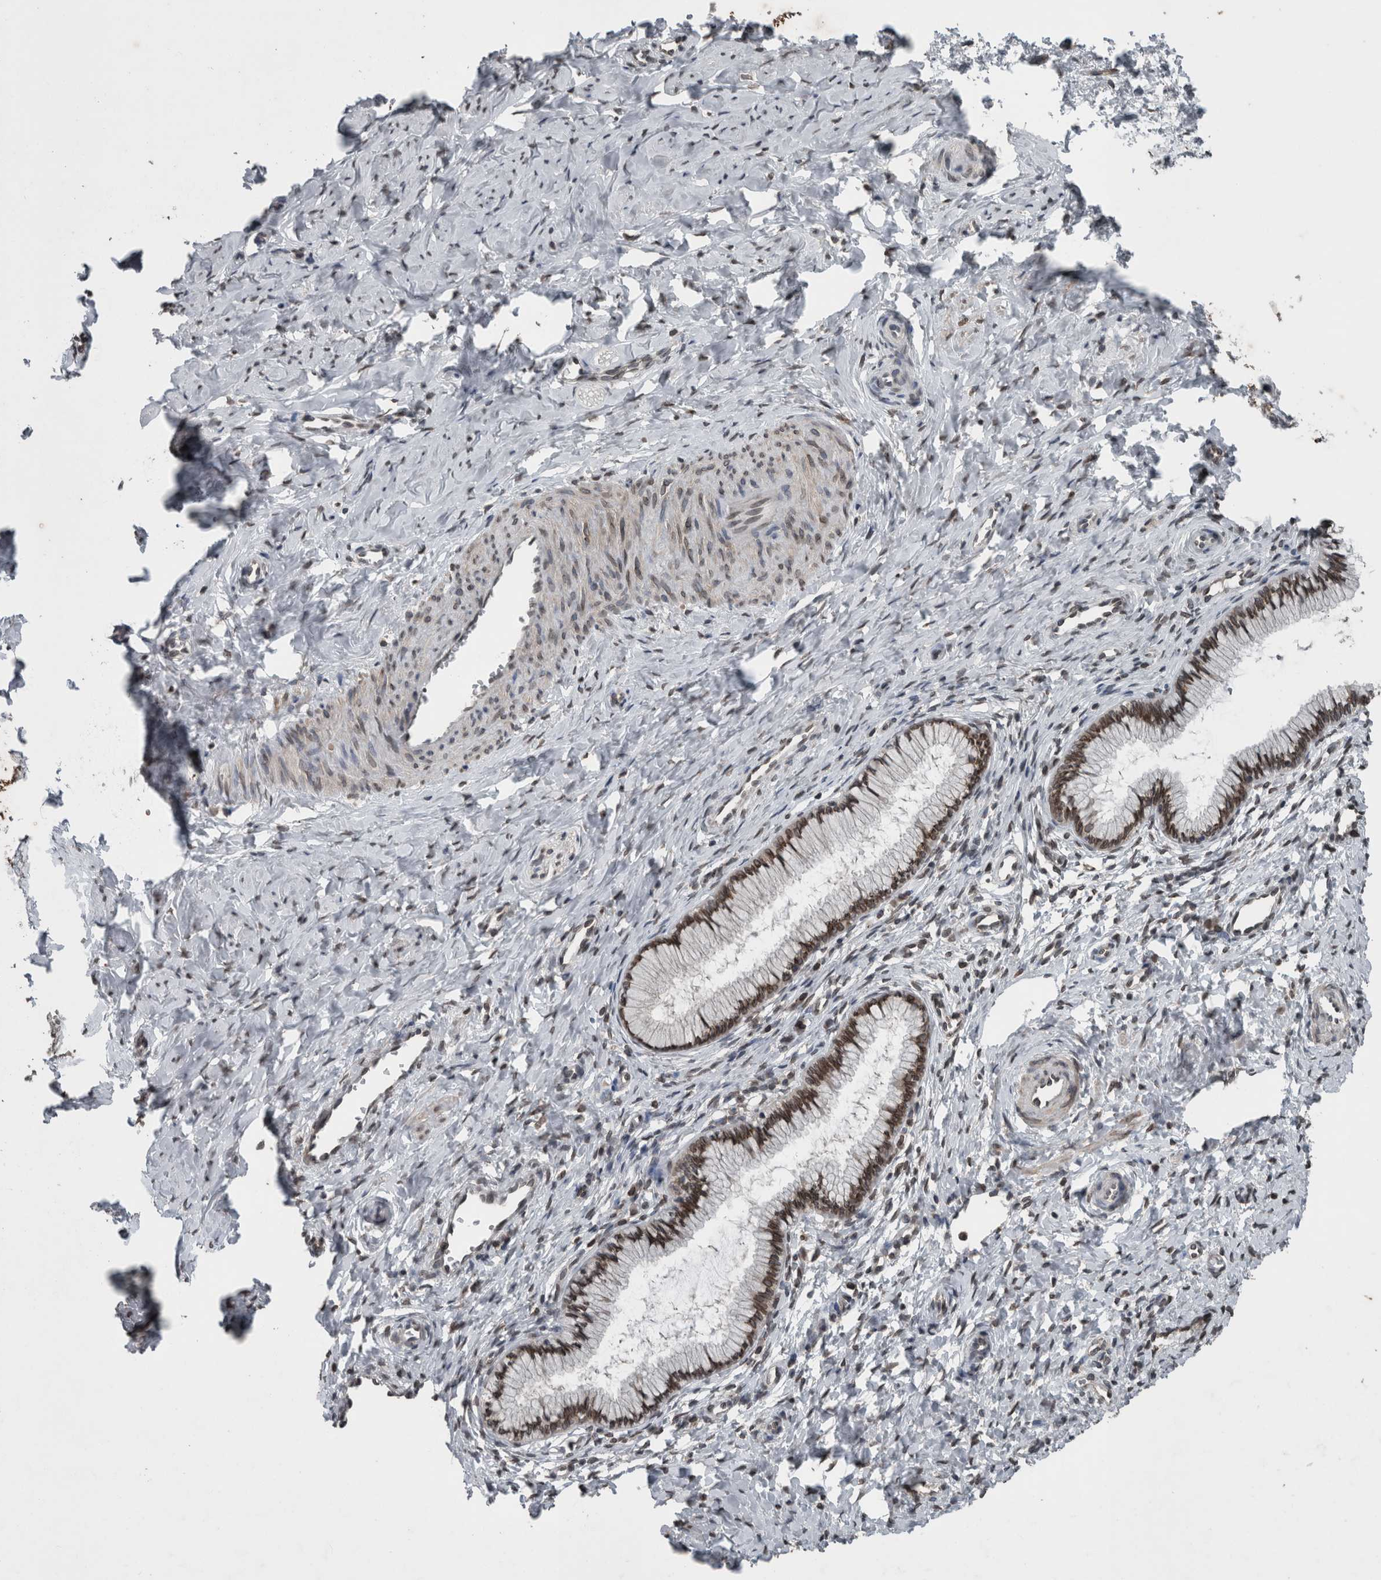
{"staining": {"intensity": "moderate", "quantity": ">75%", "location": "nuclear"}, "tissue": "cervix", "cell_type": "Glandular cells", "image_type": "normal", "snomed": [{"axis": "morphology", "description": "Normal tissue, NOS"}, {"axis": "topography", "description": "Cervix"}], "caption": "Immunohistochemistry (IHC) micrograph of unremarkable cervix: human cervix stained using immunohistochemistry (IHC) exhibits medium levels of moderate protein expression localized specifically in the nuclear of glandular cells, appearing as a nuclear brown color.", "gene": "RANBP2", "patient": {"sex": "female", "age": 27}}